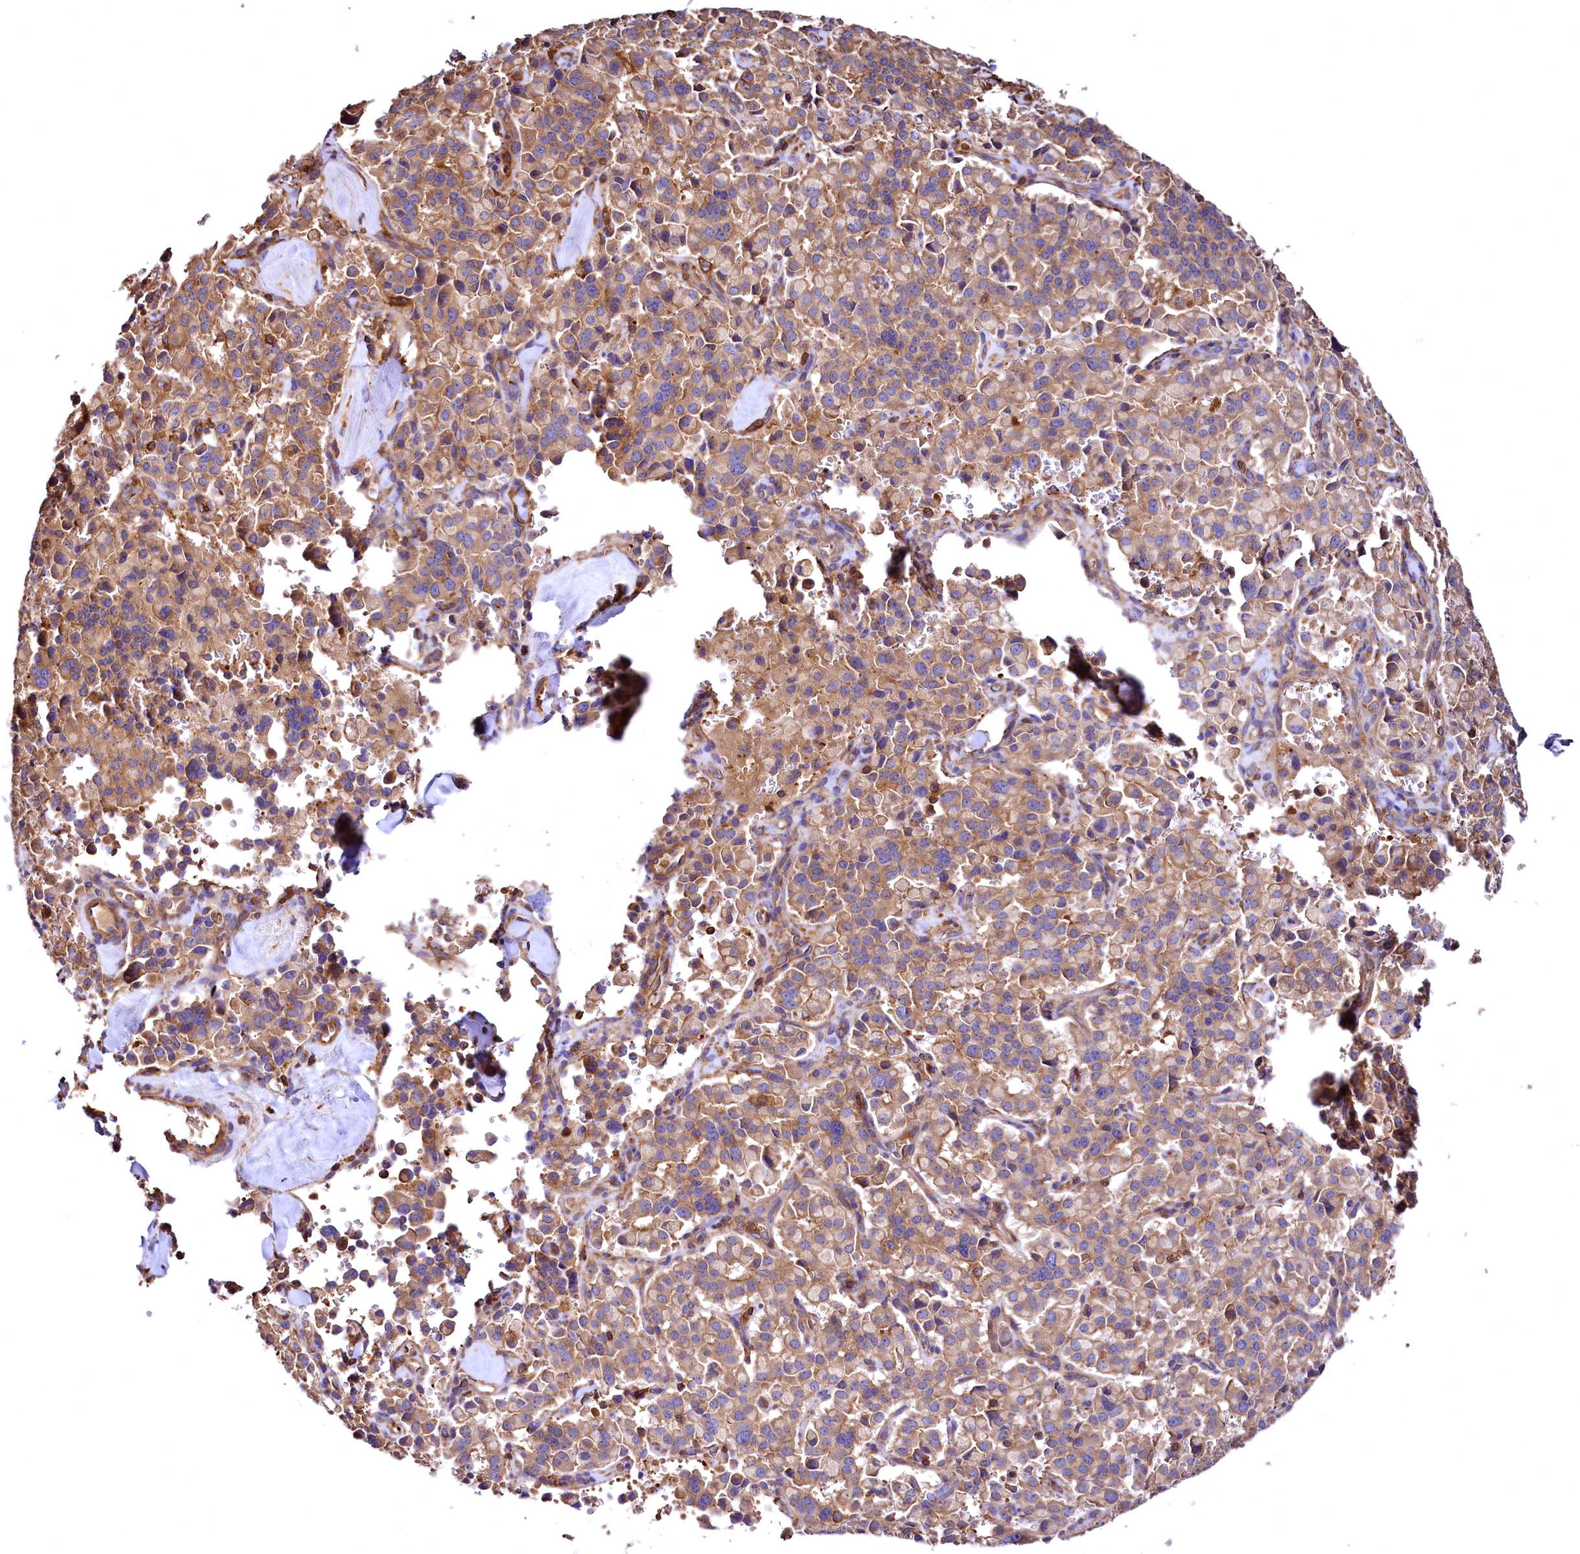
{"staining": {"intensity": "moderate", "quantity": ">75%", "location": "cytoplasmic/membranous"}, "tissue": "pancreatic cancer", "cell_type": "Tumor cells", "image_type": "cancer", "snomed": [{"axis": "morphology", "description": "Adenocarcinoma, NOS"}, {"axis": "topography", "description": "Pancreas"}], "caption": "Protein expression analysis of human pancreatic cancer reveals moderate cytoplasmic/membranous expression in about >75% of tumor cells.", "gene": "RARS2", "patient": {"sex": "male", "age": 65}}